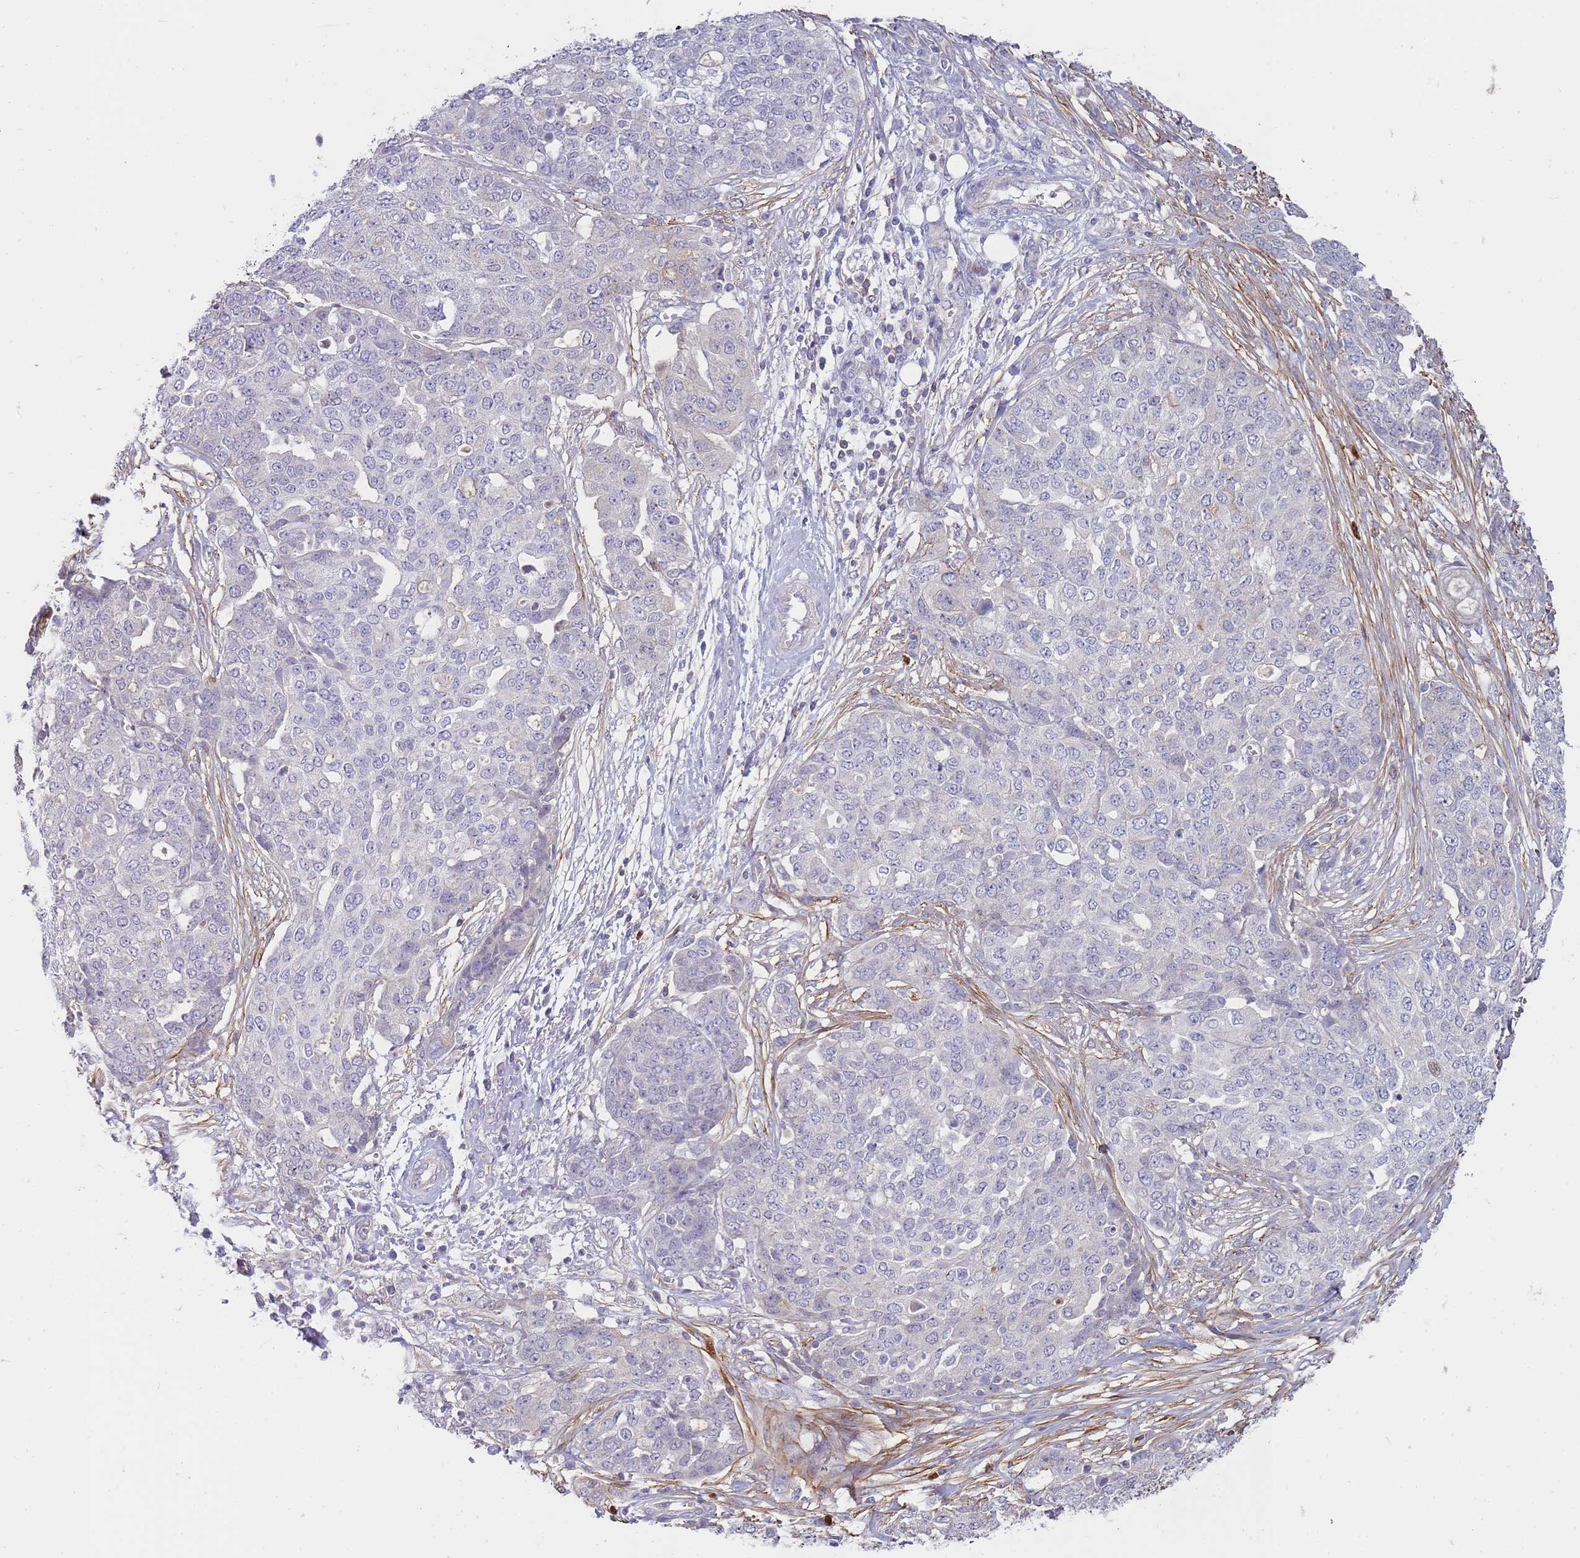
{"staining": {"intensity": "negative", "quantity": "none", "location": "none"}, "tissue": "ovarian cancer", "cell_type": "Tumor cells", "image_type": "cancer", "snomed": [{"axis": "morphology", "description": "Cystadenocarcinoma, serous, NOS"}, {"axis": "topography", "description": "Soft tissue"}, {"axis": "topography", "description": "Ovary"}], "caption": "Micrograph shows no protein expression in tumor cells of ovarian cancer (serous cystadenocarcinoma) tissue.", "gene": "STK25", "patient": {"sex": "female", "age": 57}}